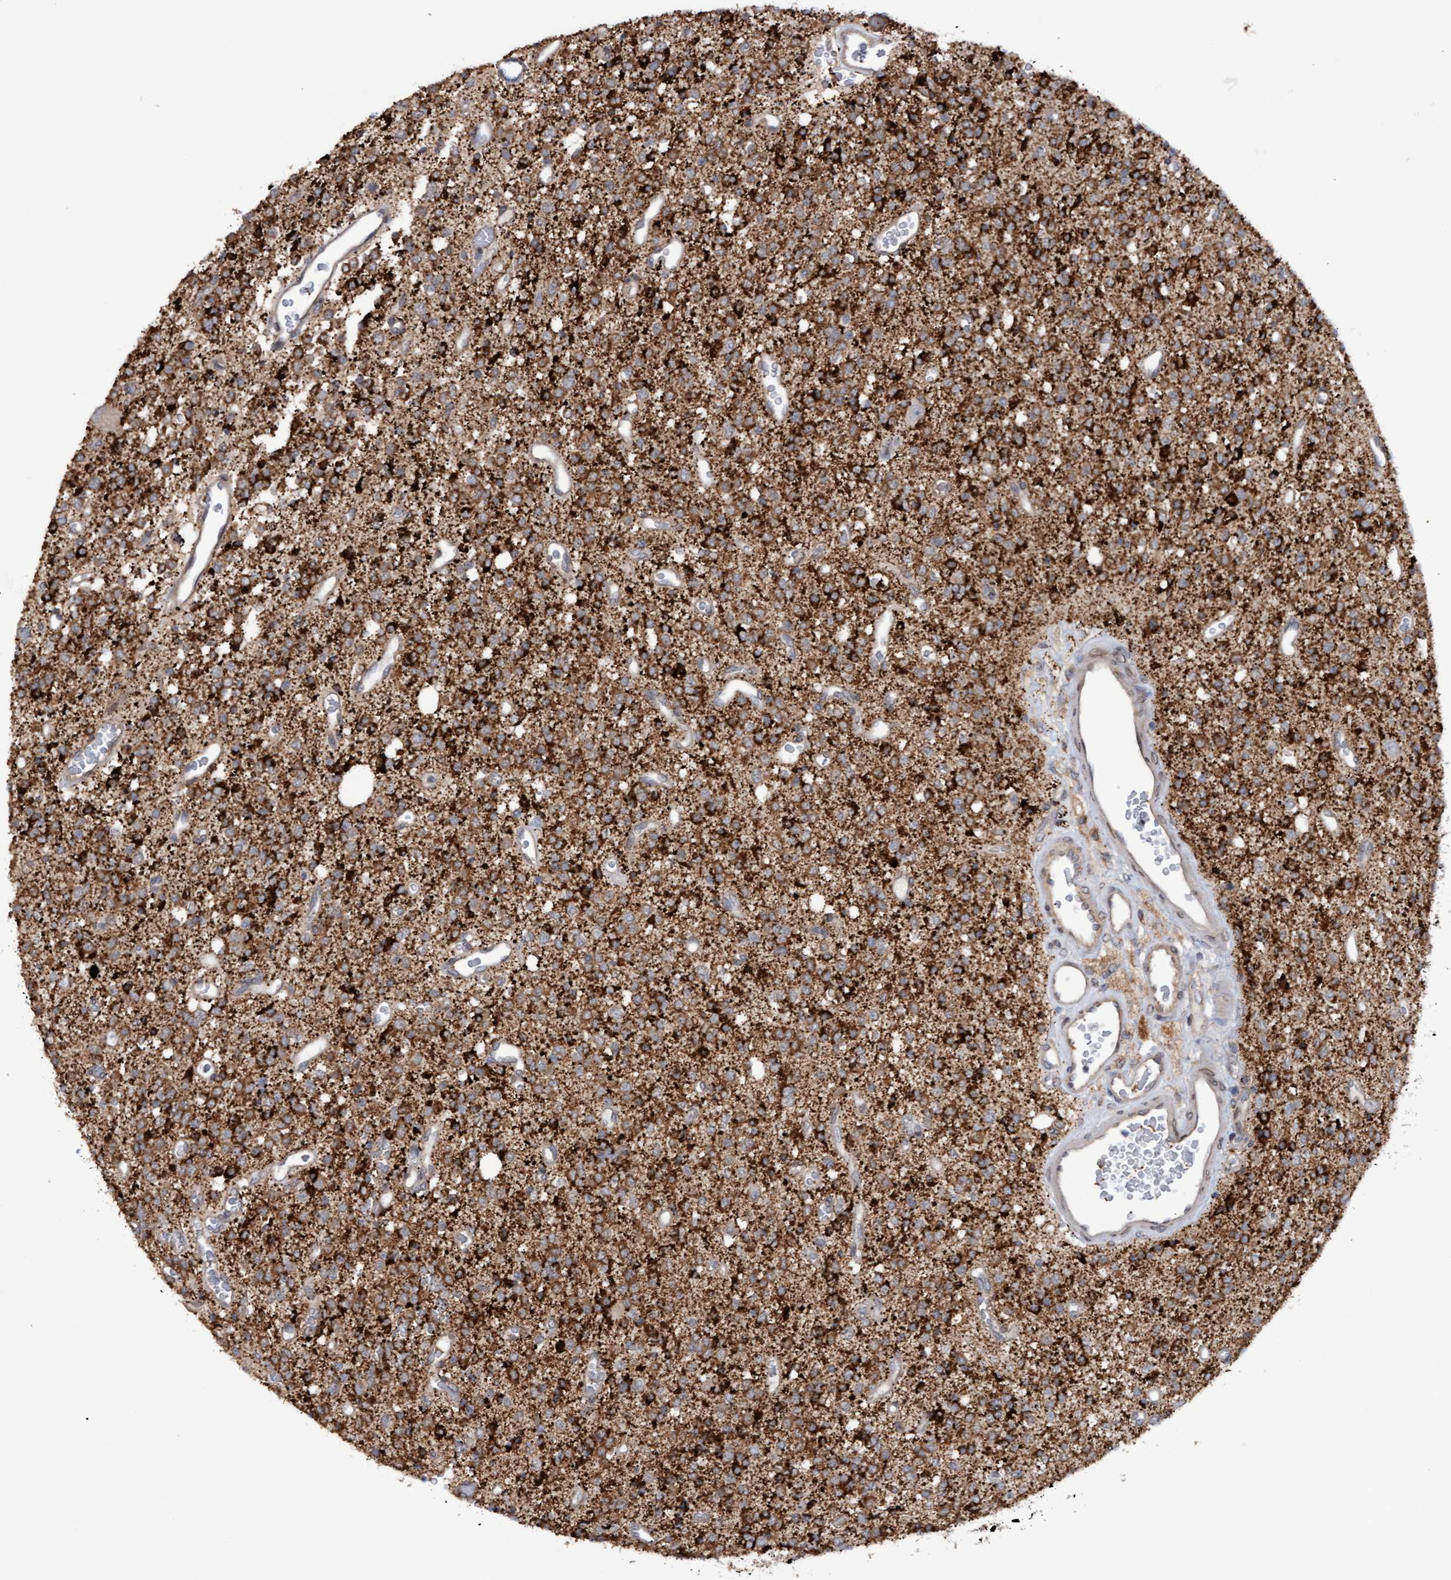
{"staining": {"intensity": "strong", "quantity": "25%-75%", "location": "cytoplasmic/membranous"}, "tissue": "glioma", "cell_type": "Tumor cells", "image_type": "cancer", "snomed": [{"axis": "morphology", "description": "Glioma, malignant, High grade"}, {"axis": "topography", "description": "Brain"}], "caption": "DAB (3,3'-diaminobenzidine) immunohistochemical staining of malignant high-grade glioma shows strong cytoplasmic/membranous protein staining in about 25%-75% of tumor cells.", "gene": "MGLL", "patient": {"sex": "male", "age": 34}}